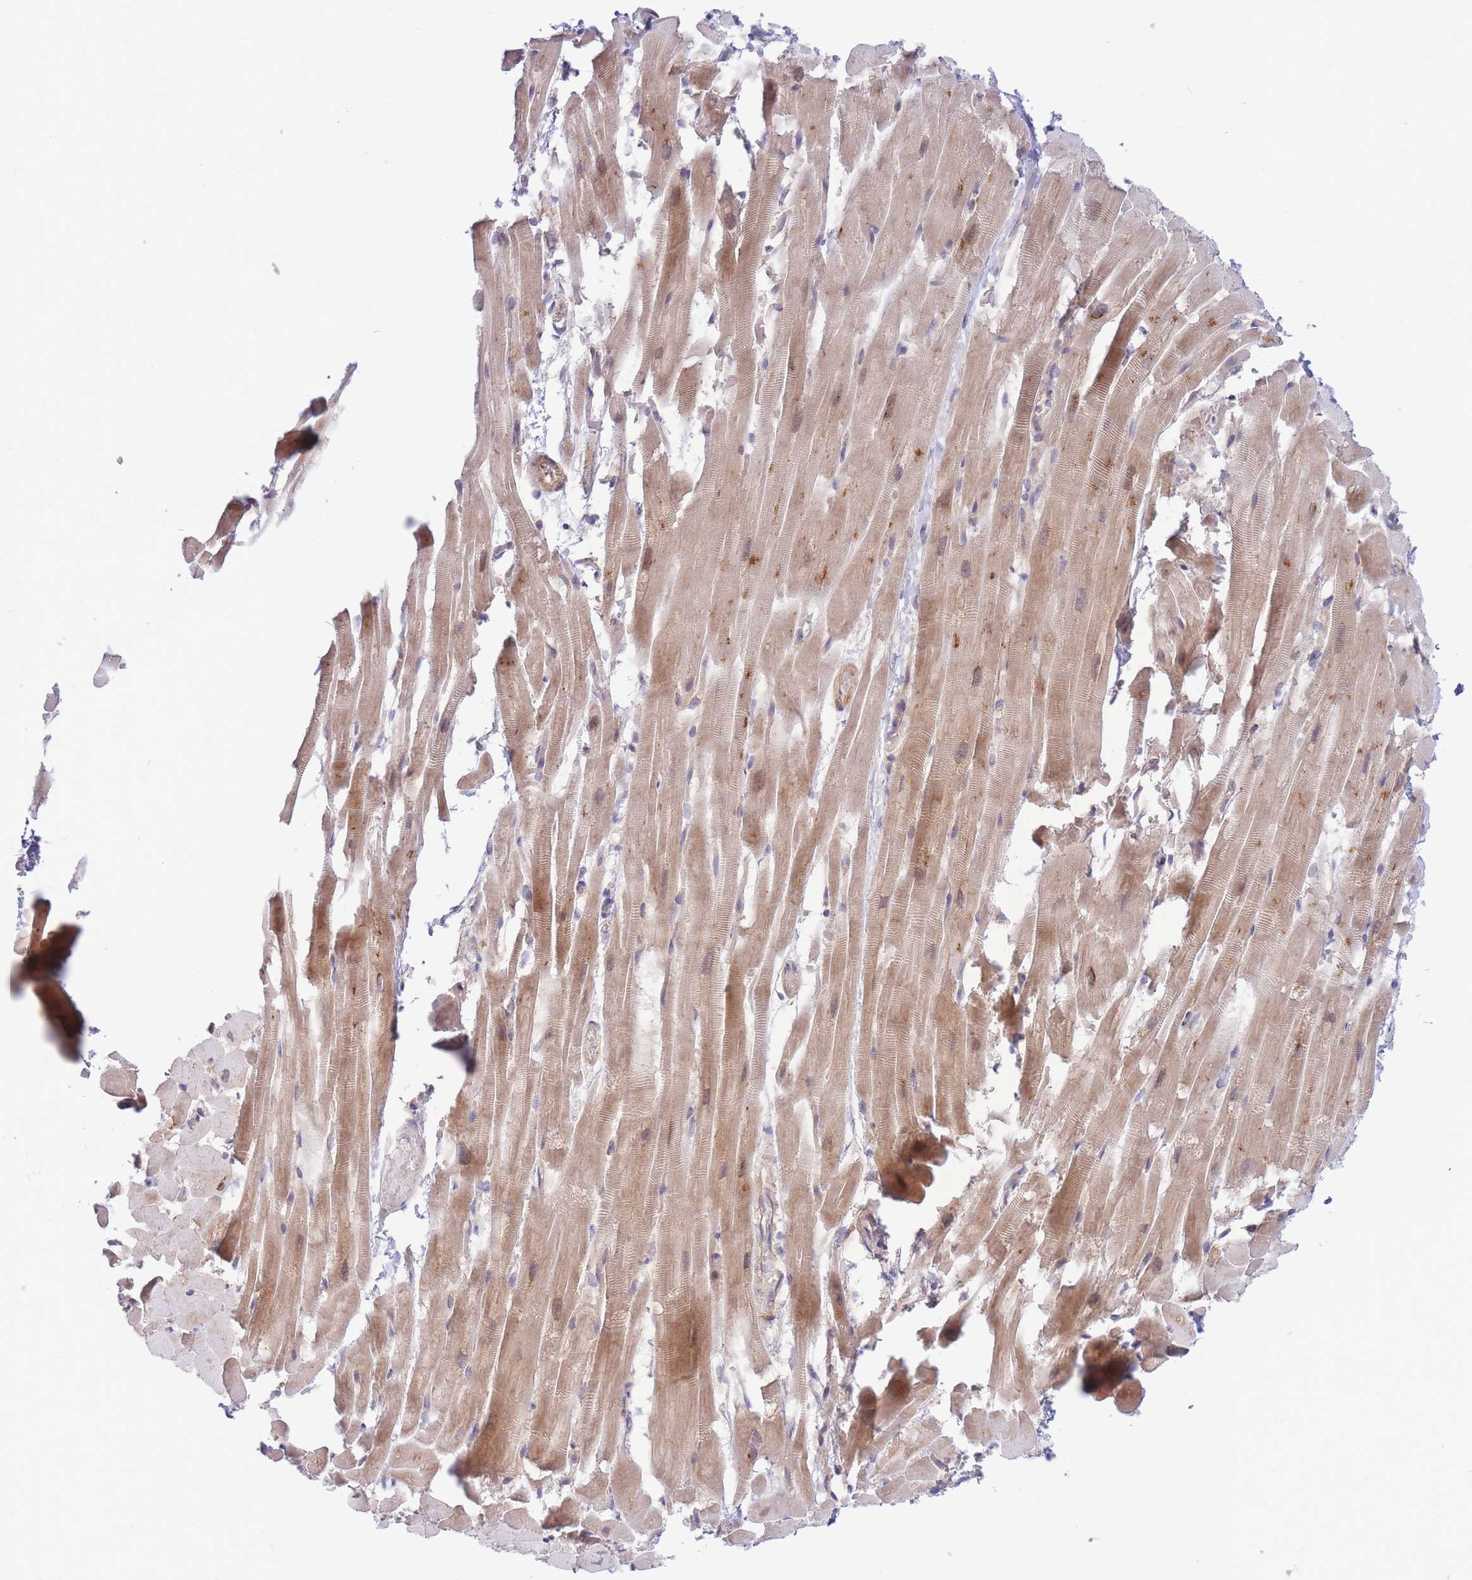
{"staining": {"intensity": "weak", "quantity": "25%-75%", "location": "cytoplasmic/membranous"}, "tissue": "heart muscle", "cell_type": "Cardiomyocytes", "image_type": "normal", "snomed": [{"axis": "morphology", "description": "Normal tissue, NOS"}, {"axis": "topography", "description": "Heart"}], "caption": "Protein expression analysis of unremarkable heart muscle exhibits weak cytoplasmic/membranous expression in approximately 25%-75% of cardiomyocytes.", "gene": "APOL4", "patient": {"sex": "male", "age": 37}}